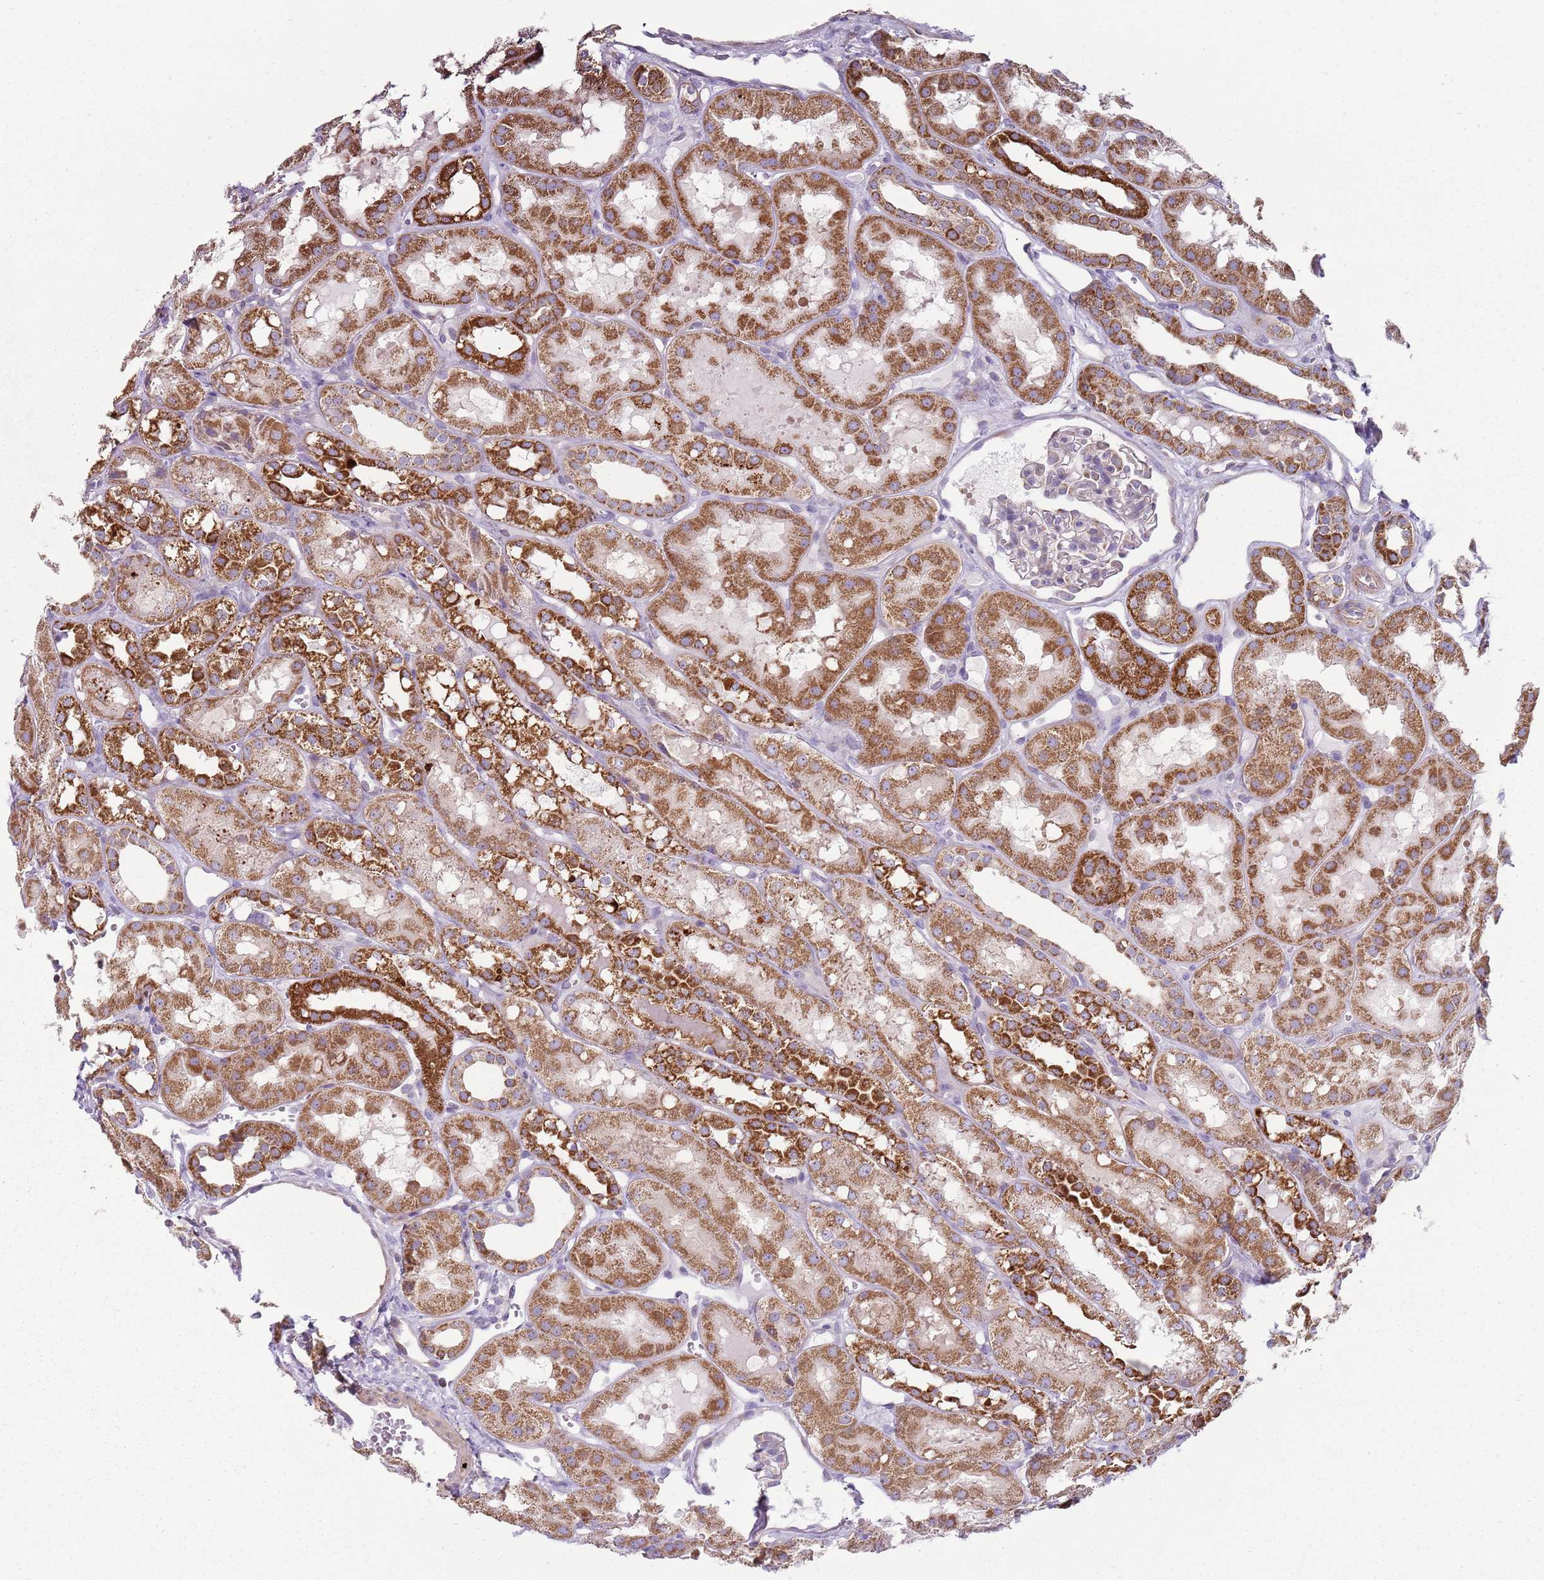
{"staining": {"intensity": "negative", "quantity": "none", "location": "none"}, "tissue": "kidney", "cell_type": "Cells in glomeruli", "image_type": "normal", "snomed": [{"axis": "morphology", "description": "Normal tissue, NOS"}, {"axis": "topography", "description": "Kidney"}], "caption": "Immunohistochemical staining of normal kidney reveals no significant staining in cells in glomeruli. (Immunohistochemistry (ihc), brightfield microscopy, high magnification).", "gene": "GAS8", "patient": {"sex": "male", "age": 16}}